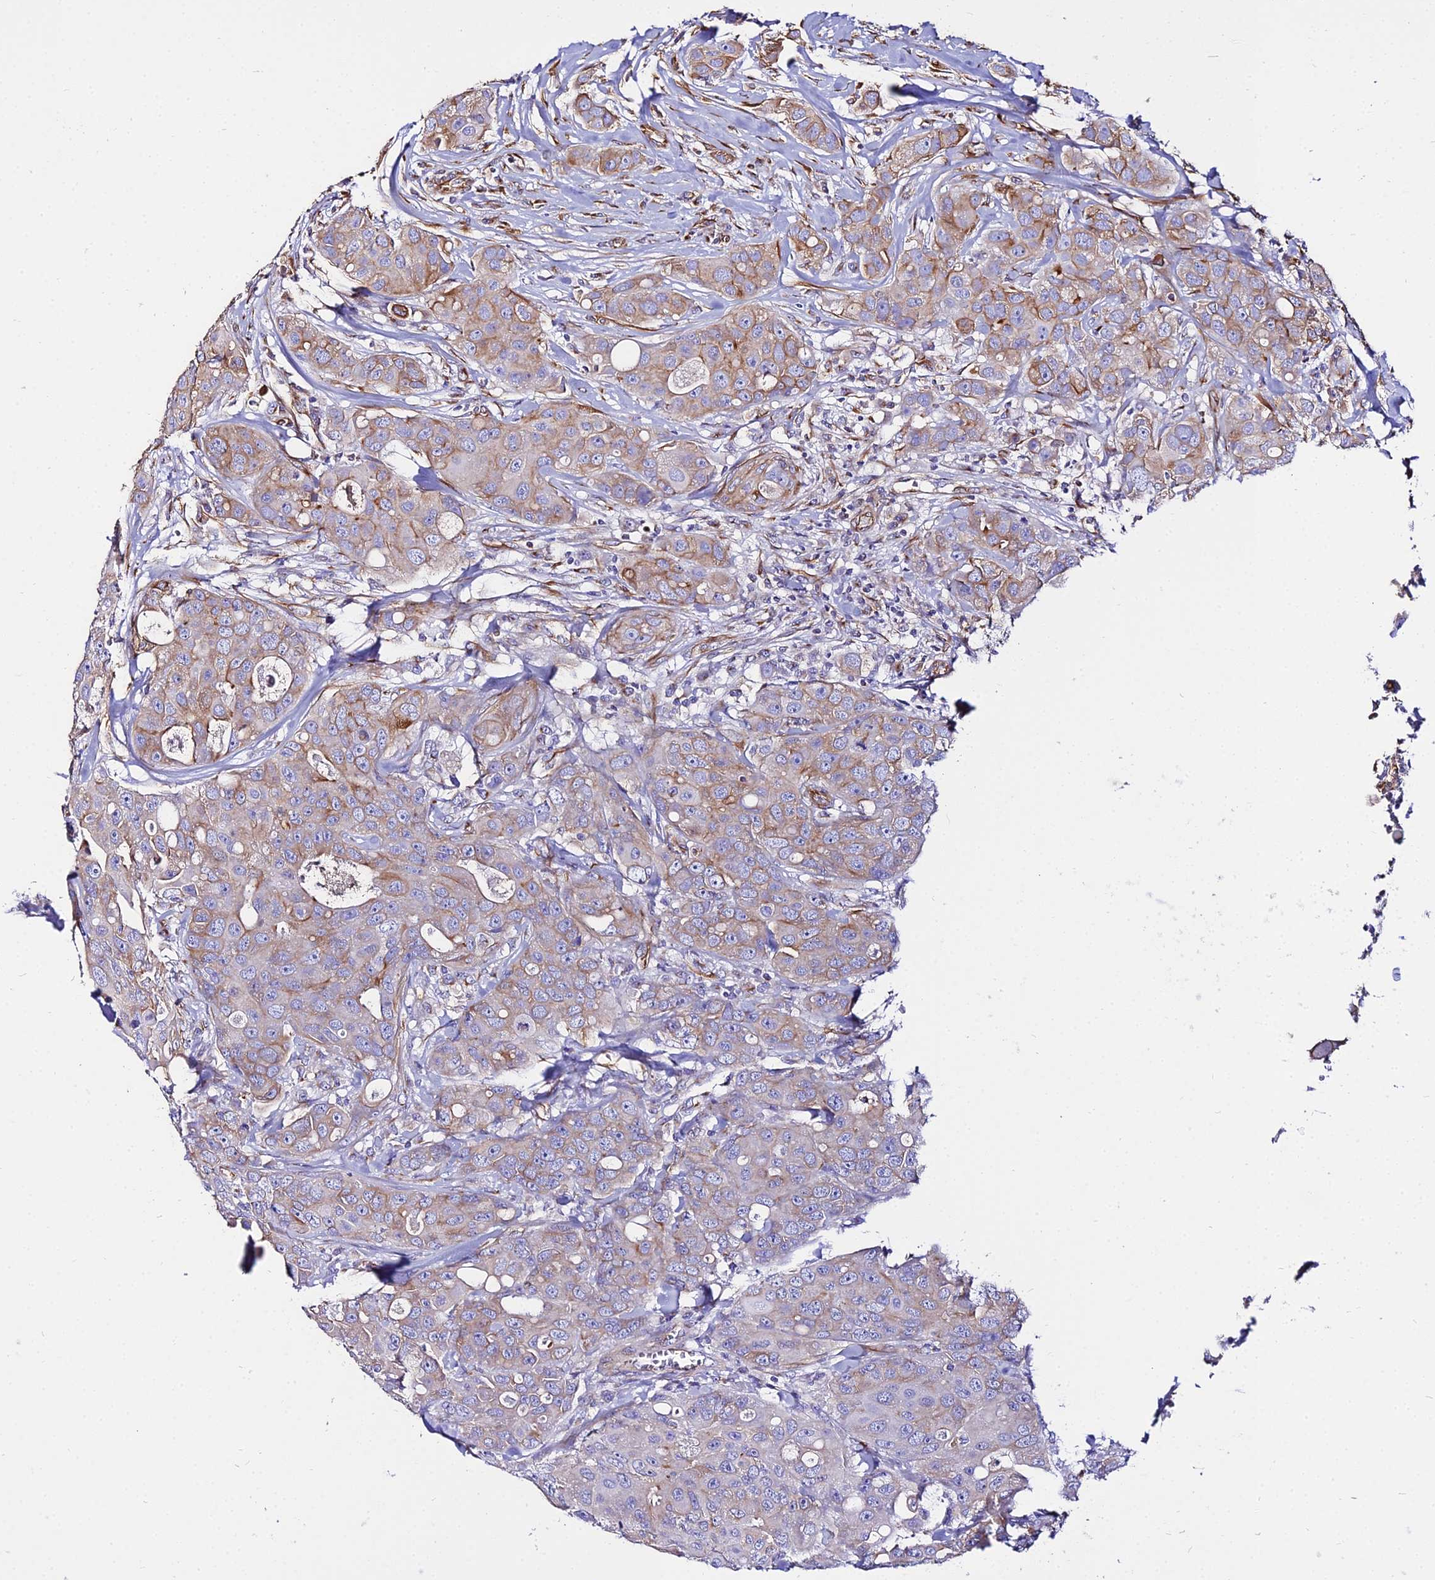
{"staining": {"intensity": "moderate", "quantity": "<25%", "location": "cytoplasmic/membranous"}, "tissue": "breast cancer", "cell_type": "Tumor cells", "image_type": "cancer", "snomed": [{"axis": "morphology", "description": "Duct carcinoma"}, {"axis": "topography", "description": "Breast"}], "caption": "This image shows IHC staining of human breast cancer, with low moderate cytoplasmic/membranous expression in approximately <25% of tumor cells.", "gene": "TUBA3D", "patient": {"sex": "female", "age": 43}}